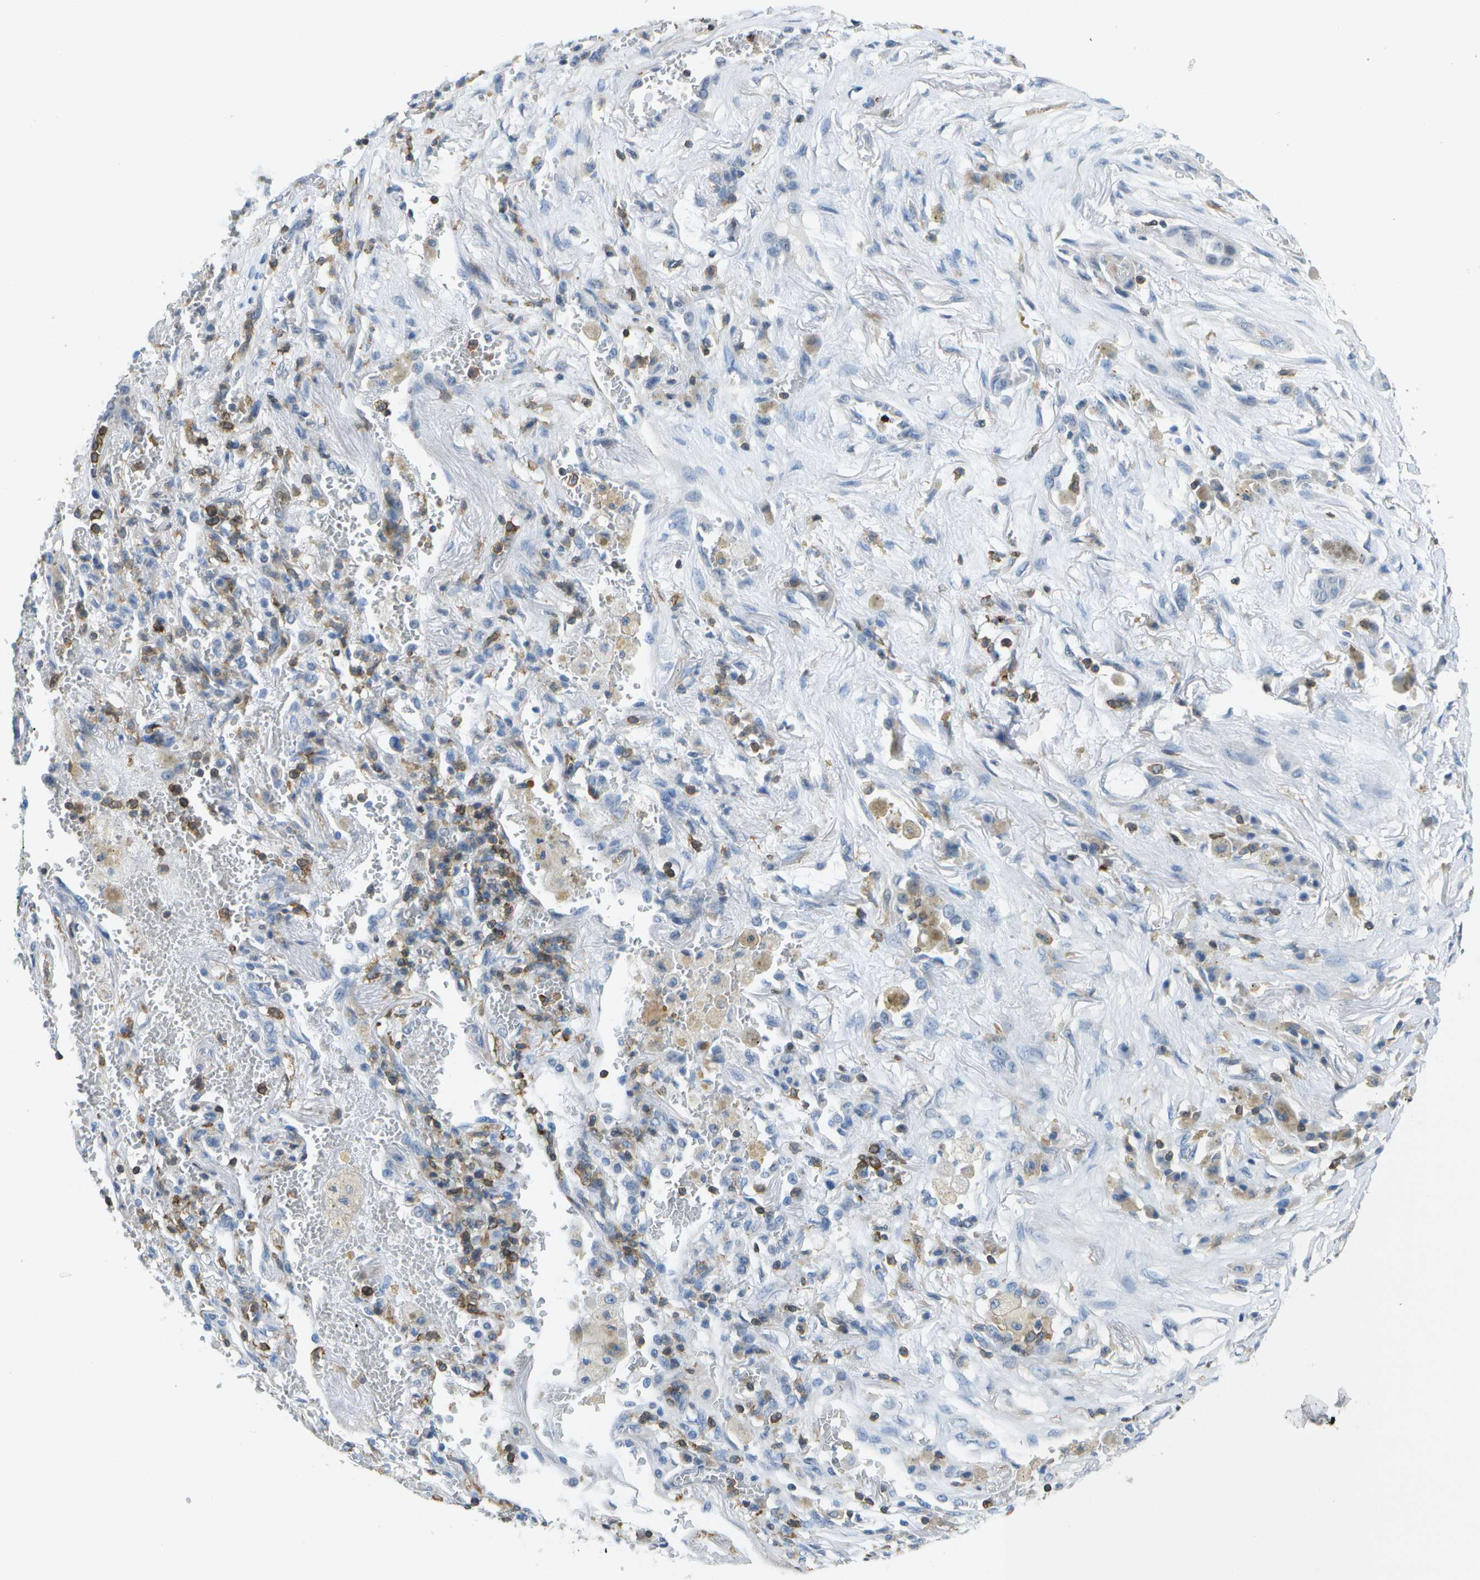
{"staining": {"intensity": "negative", "quantity": "none", "location": "none"}, "tissue": "lung cancer", "cell_type": "Tumor cells", "image_type": "cancer", "snomed": [{"axis": "morphology", "description": "Squamous cell carcinoma, NOS"}, {"axis": "topography", "description": "Lung"}], "caption": "The micrograph reveals no staining of tumor cells in lung squamous cell carcinoma.", "gene": "RCSD1", "patient": {"sex": "male", "age": 61}}